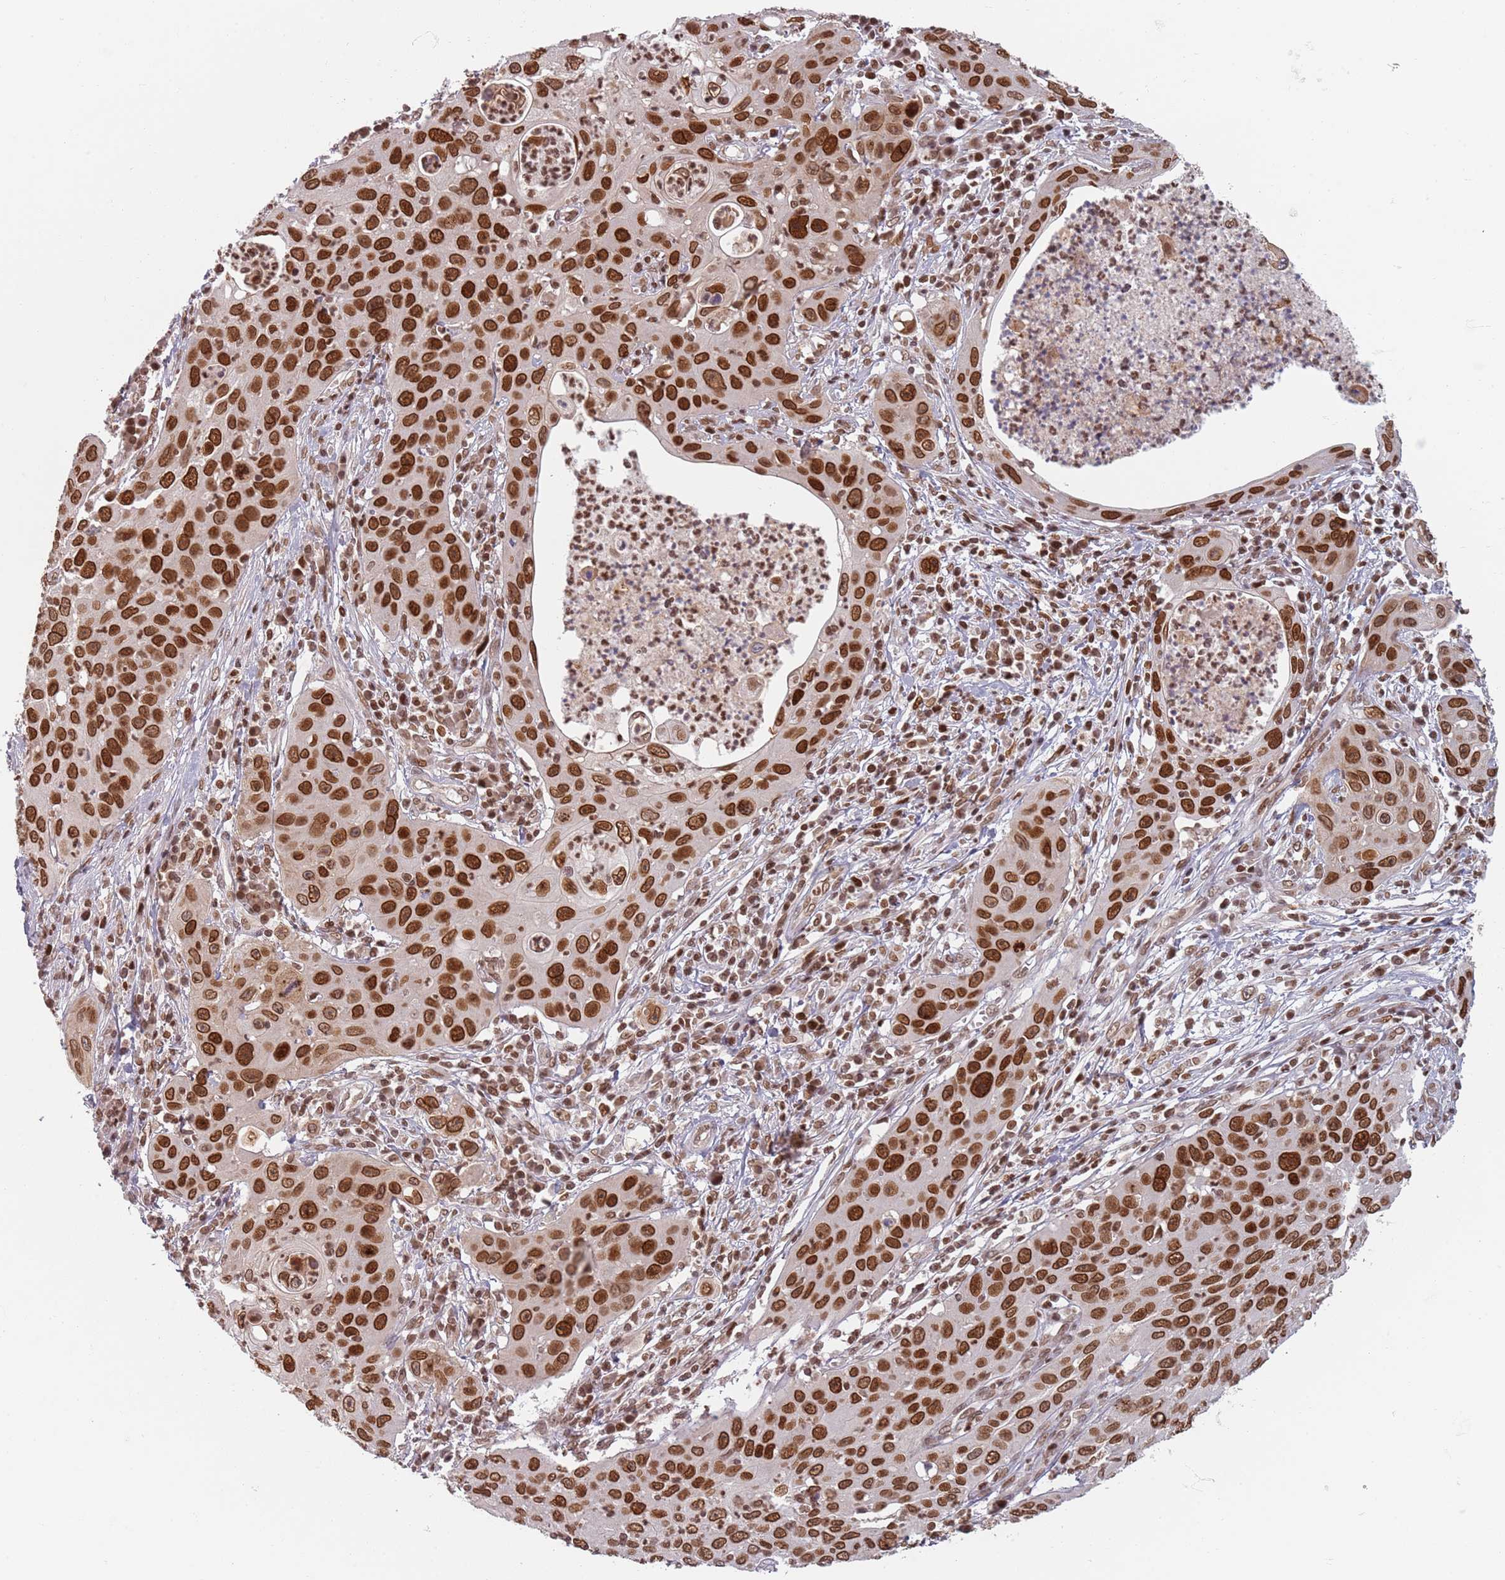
{"staining": {"intensity": "strong", "quantity": ">75%", "location": "cytoplasmic/membranous,nuclear"}, "tissue": "cervical cancer", "cell_type": "Tumor cells", "image_type": "cancer", "snomed": [{"axis": "morphology", "description": "Squamous cell carcinoma, NOS"}, {"axis": "topography", "description": "Cervix"}], "caption": "Human cervical squamous cell carcinoma stained for a protein (brown) demonstrates strong cytoplasmic/membranous and nuclear positive expression in about >75% of tumor cells.", "gene": "NUP50", "patient": {"sex": "female", "age": 36}}